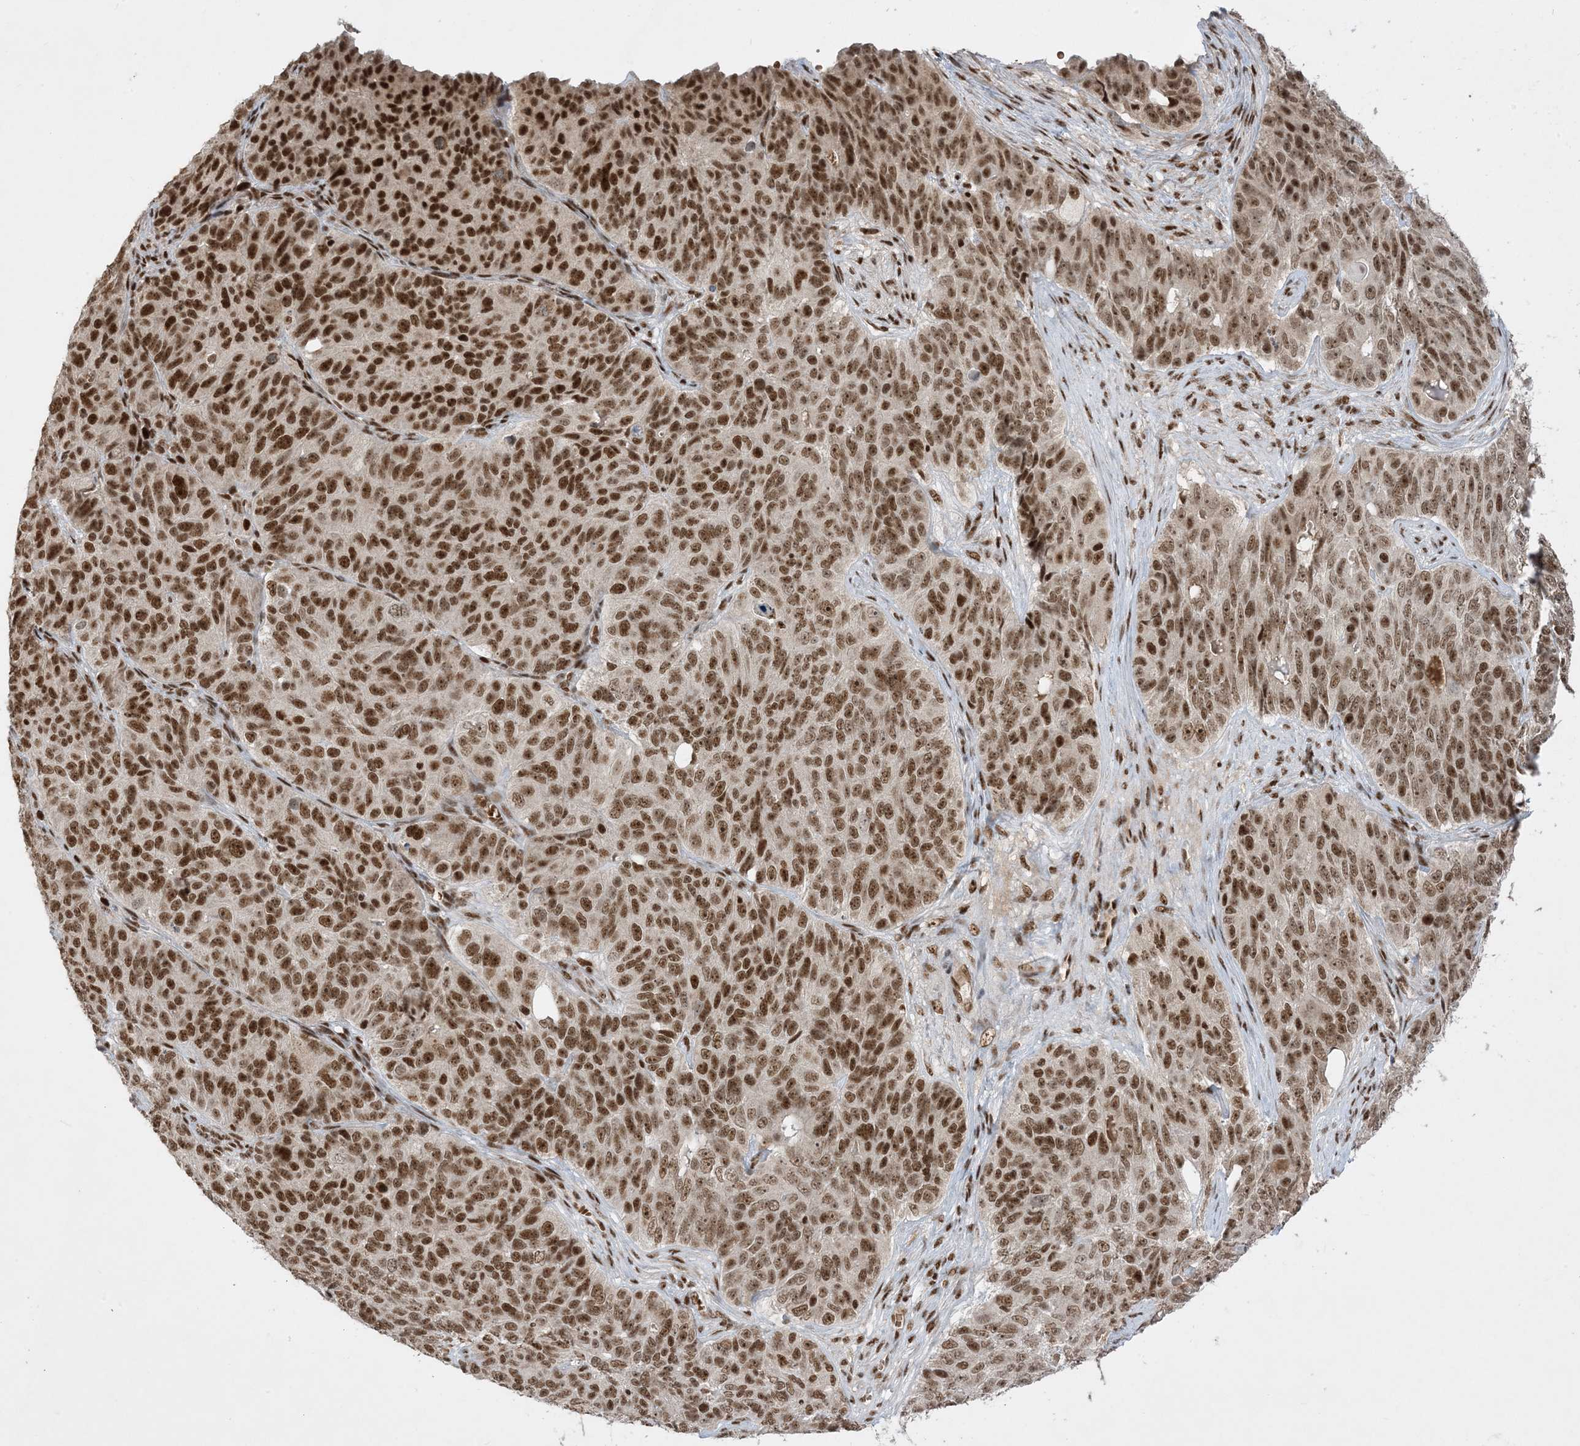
{"staining": {"intensity": "strong", "quantity": "25%-75%", "location": "nuclear"}, "tissue": "ovarian cancer", "cell_type": "Tumor cells", "image_type": "cancer", "snomed": [{"axis": "morphology", "description": "Carcinoma, endometroid"}, {"axis": "topography", "description": "Ovary"}], "caption": "Immunohistochemical staining of human ovarian cancer (endometroid carcinoma) demonstrates high levels of strong nuclear protein expression in about 25%-75% of tumor cells.", "gene": "PPIL2", "patient": {"sex": "female", "age": 51}}